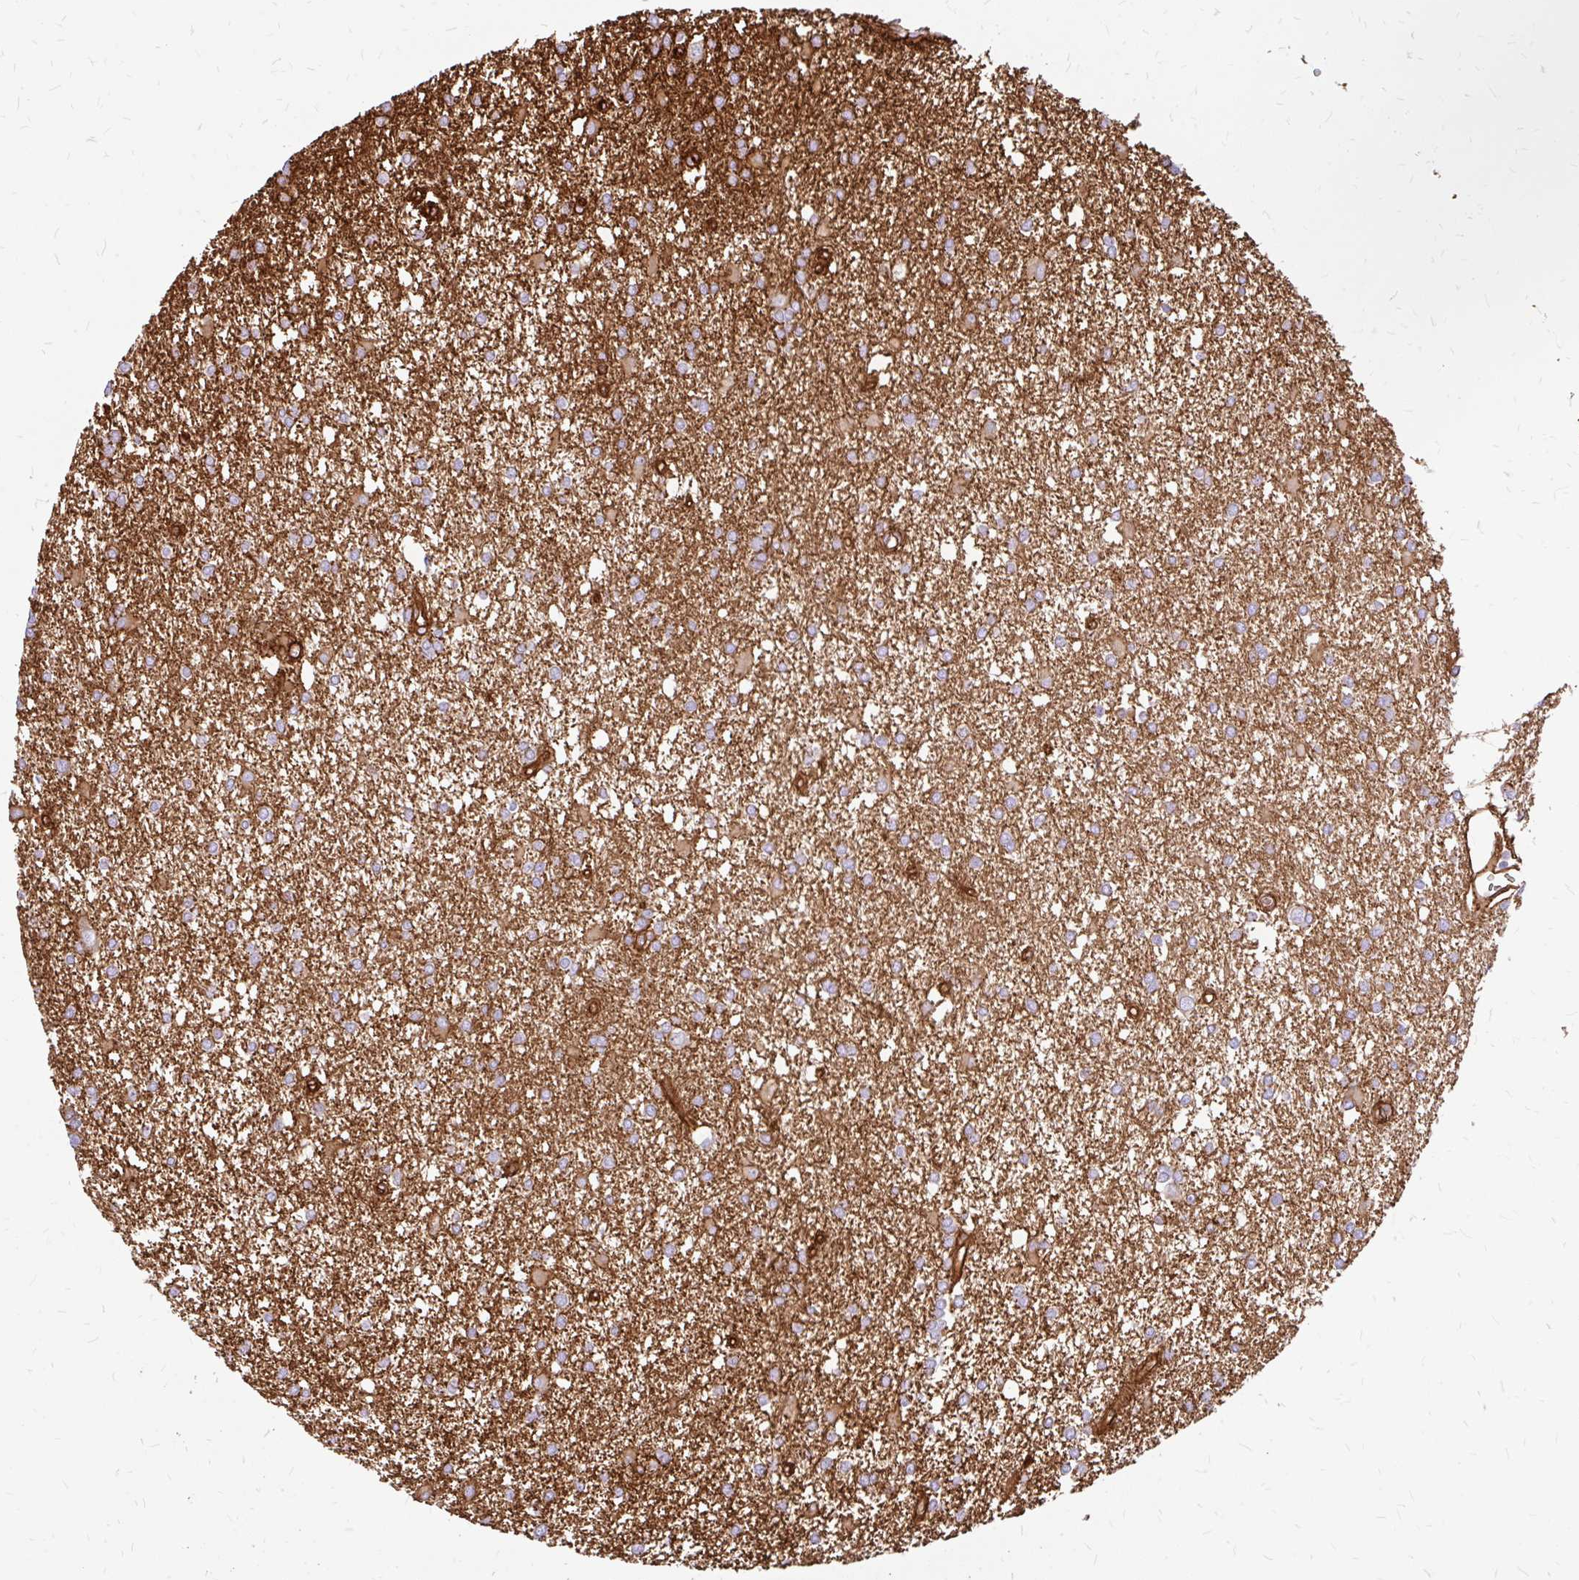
{"staining": {"intensity": "moderate", "quantity": "25%-75%", "location": "cytoplasmic/membranous"}, "tissue": "glioma", "cell_type": "Tumor cells", "image_type": "cancer", "snomed": [{"axis": "morphology", "description": "Glioma, malignant, High grade"}, {"axis": "topography", "description": "Brain"}], "caption": "Immunohistochemistry (IHC) micrograph of human malignant high-grade glioma stained for a protein (brown), which displays medium levels of moderate cytoplasmic/membranous expression in approximately 25%-75% of tumor cells.", "gene": "MAP1LC3B", "patient": {"sex": "male", "age": 48}}